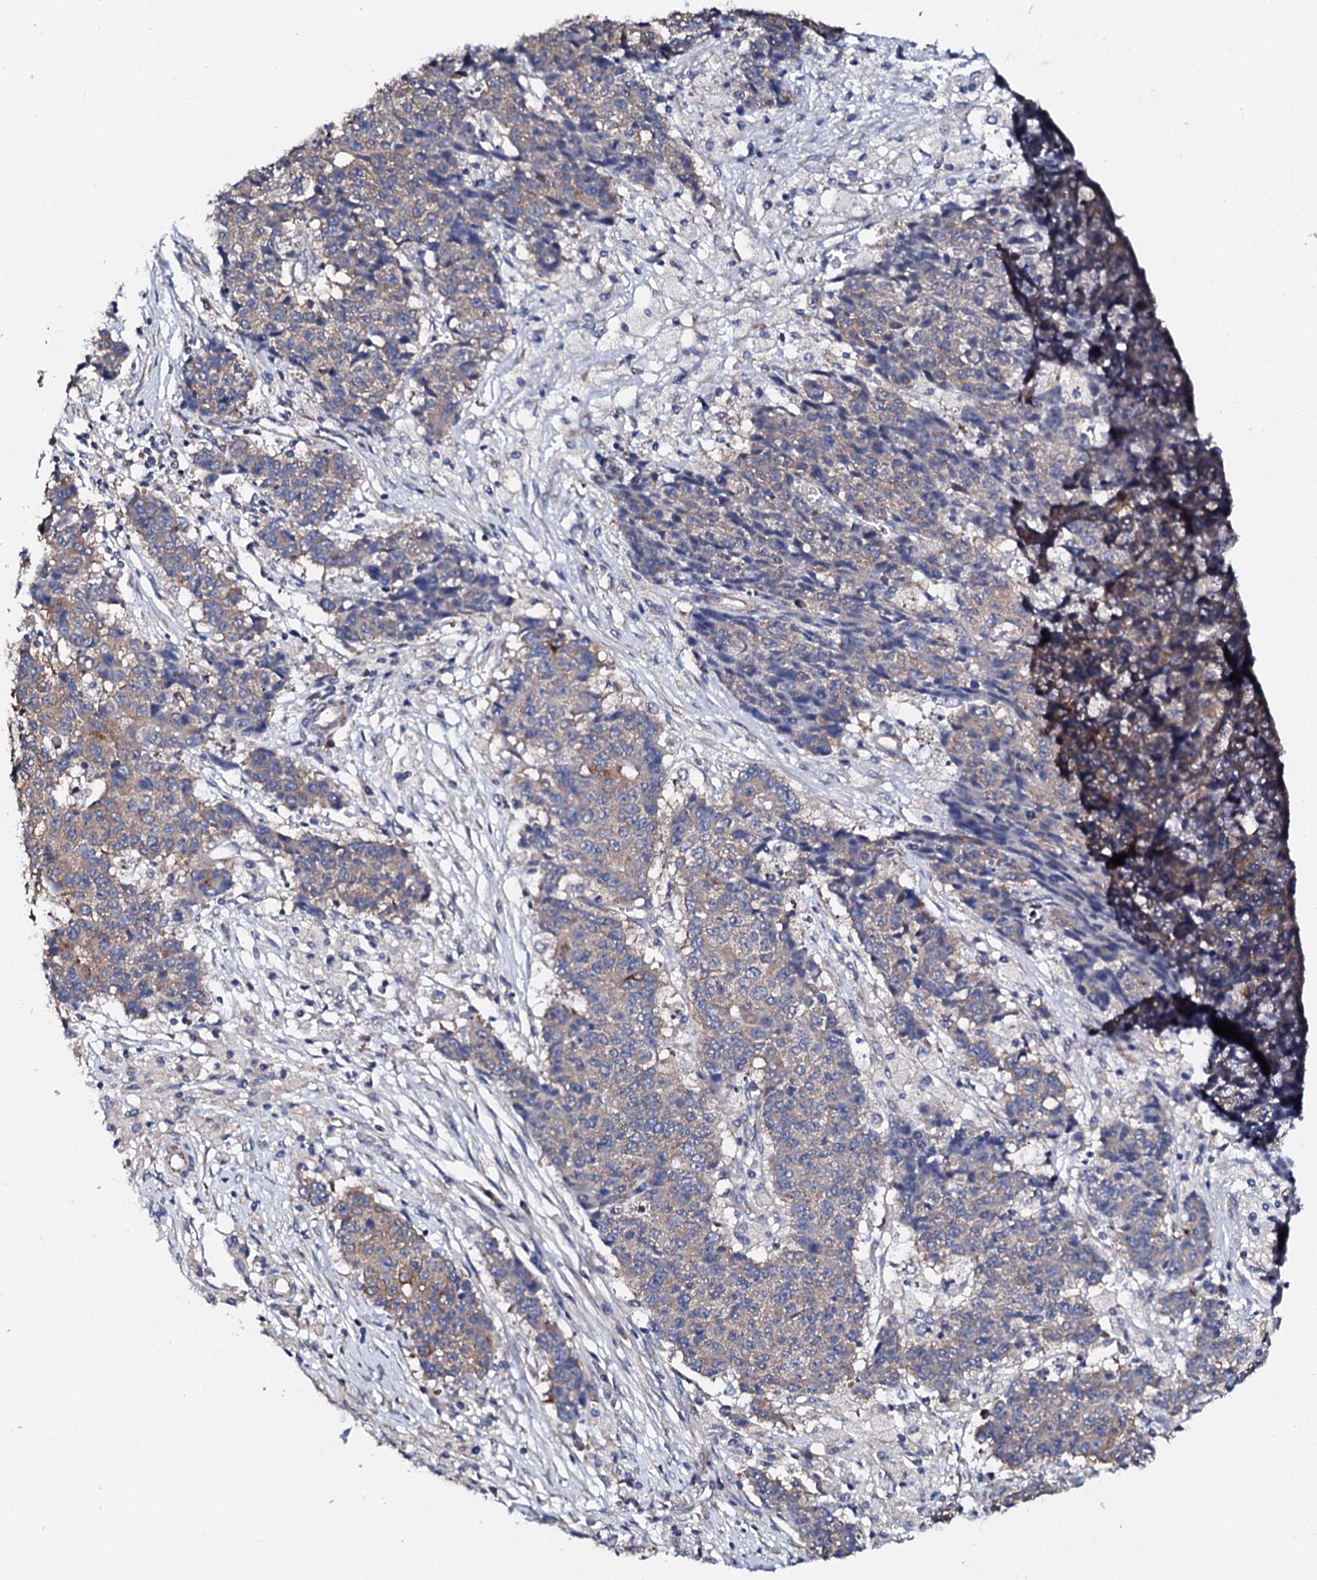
{"staining": {"intensity": "weak", "quantity": "25%-75%", "location": "cytoplasmic/membranous"}, "tissue": "ovarian cancer", "cell_type": "Tumor cells", "image_type": "cancer", "snomed": [{"axis": "morphology", "description": "Carcinoma, endometroid"}, {"axis": "topography", "description": "Ovary"}], "caption": "Ovarian endometroid carcinoma was stained to show a protein in brown. There is low levels of weak cytoplasmic/membranous staining in about 25%-75% of tumor cells.", "gene": "NUP58", "patient": {"sex": "female", "age": 42}}